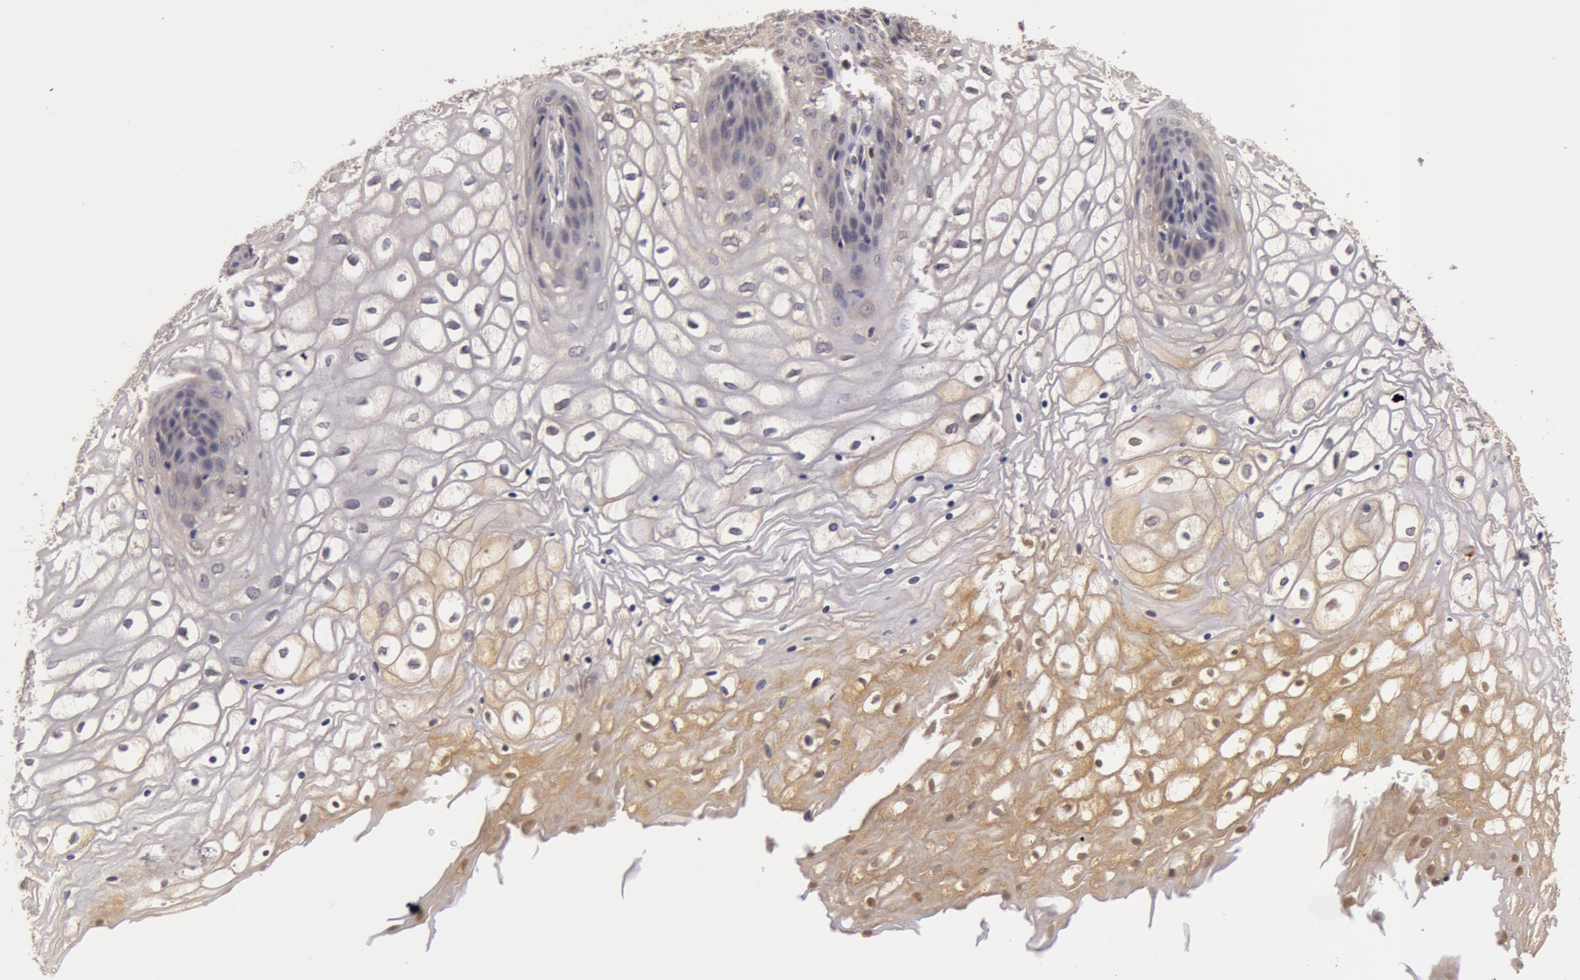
{"staining": {"intensity": "weak", "quantity": "25%-75%", "location": "cytoplasmic/membranous"}, "tissue": "vagina", "cell_type": "Squamous epithelial cells", "image_type": "normal", "snomed": [{"axis": "morphology", "description": "Normal tissue, NOS"}, {"axis": "topography", "description": "Vagina"}], "caption": "A micrograph of human vagina stained for a protein reveals weak cytoplasmic/membranous brown staining in squamous epithelial cells.", "gene": "BCHE", "patient": {"sex": "female", "age": 34}}